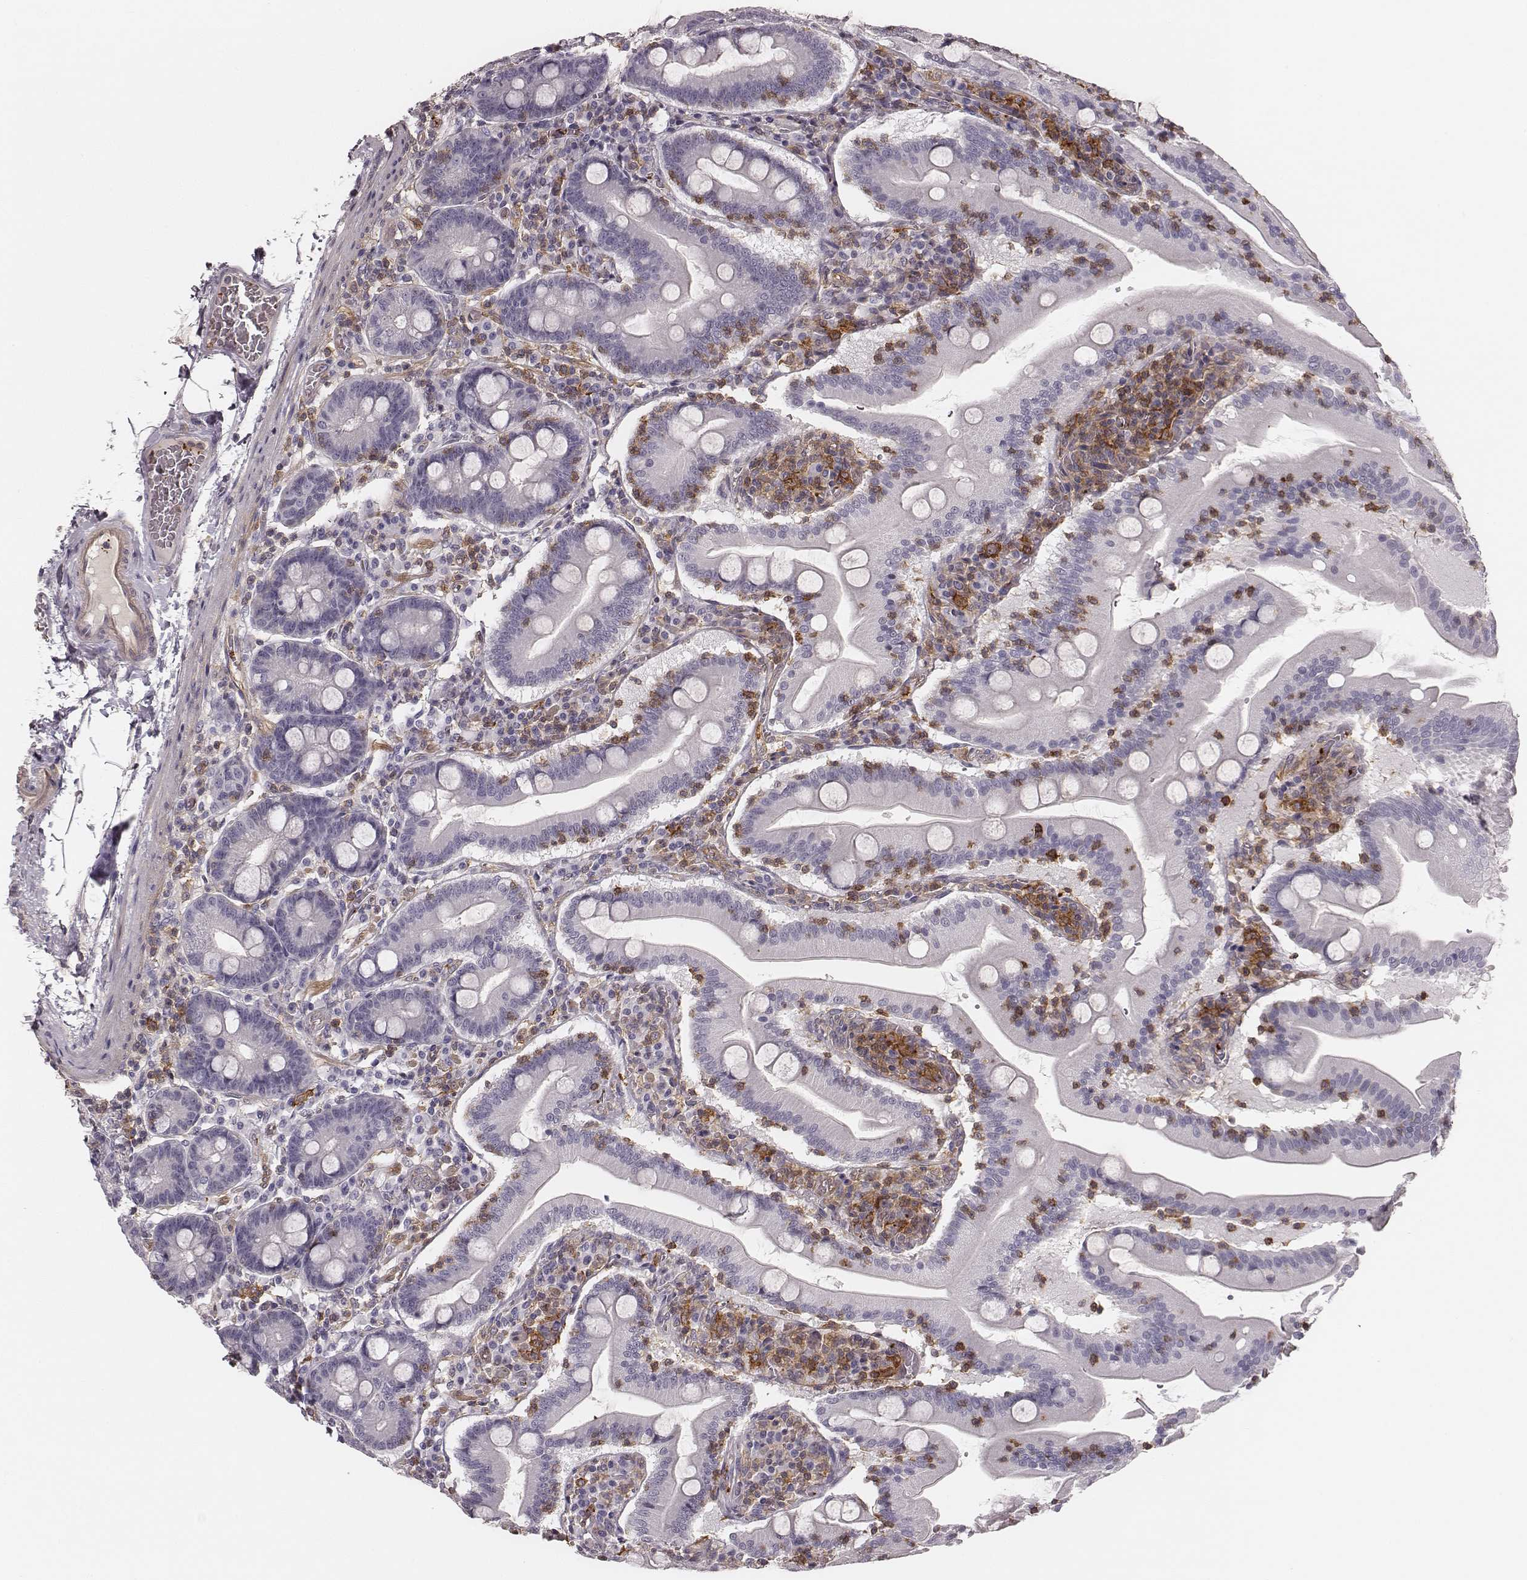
{"staining": {"intensity": "negative", "quantity": "none", "location": "none"}, "tissue": "small intestine", "cell_type": "Glandular cells", "image_type": "normal", "snomed": [{"axis": "morphology", "description": "Normal tissue, NOS"}, {"axis": "topography", "description": "Small intestine"}], "caption": "This is an immunohistochemistry (IHC) micrograph of normal small intestine. There is no positivity in glandular cells.", "gene": "ZYX", "patient": {"sex": "male", "age": 37}}